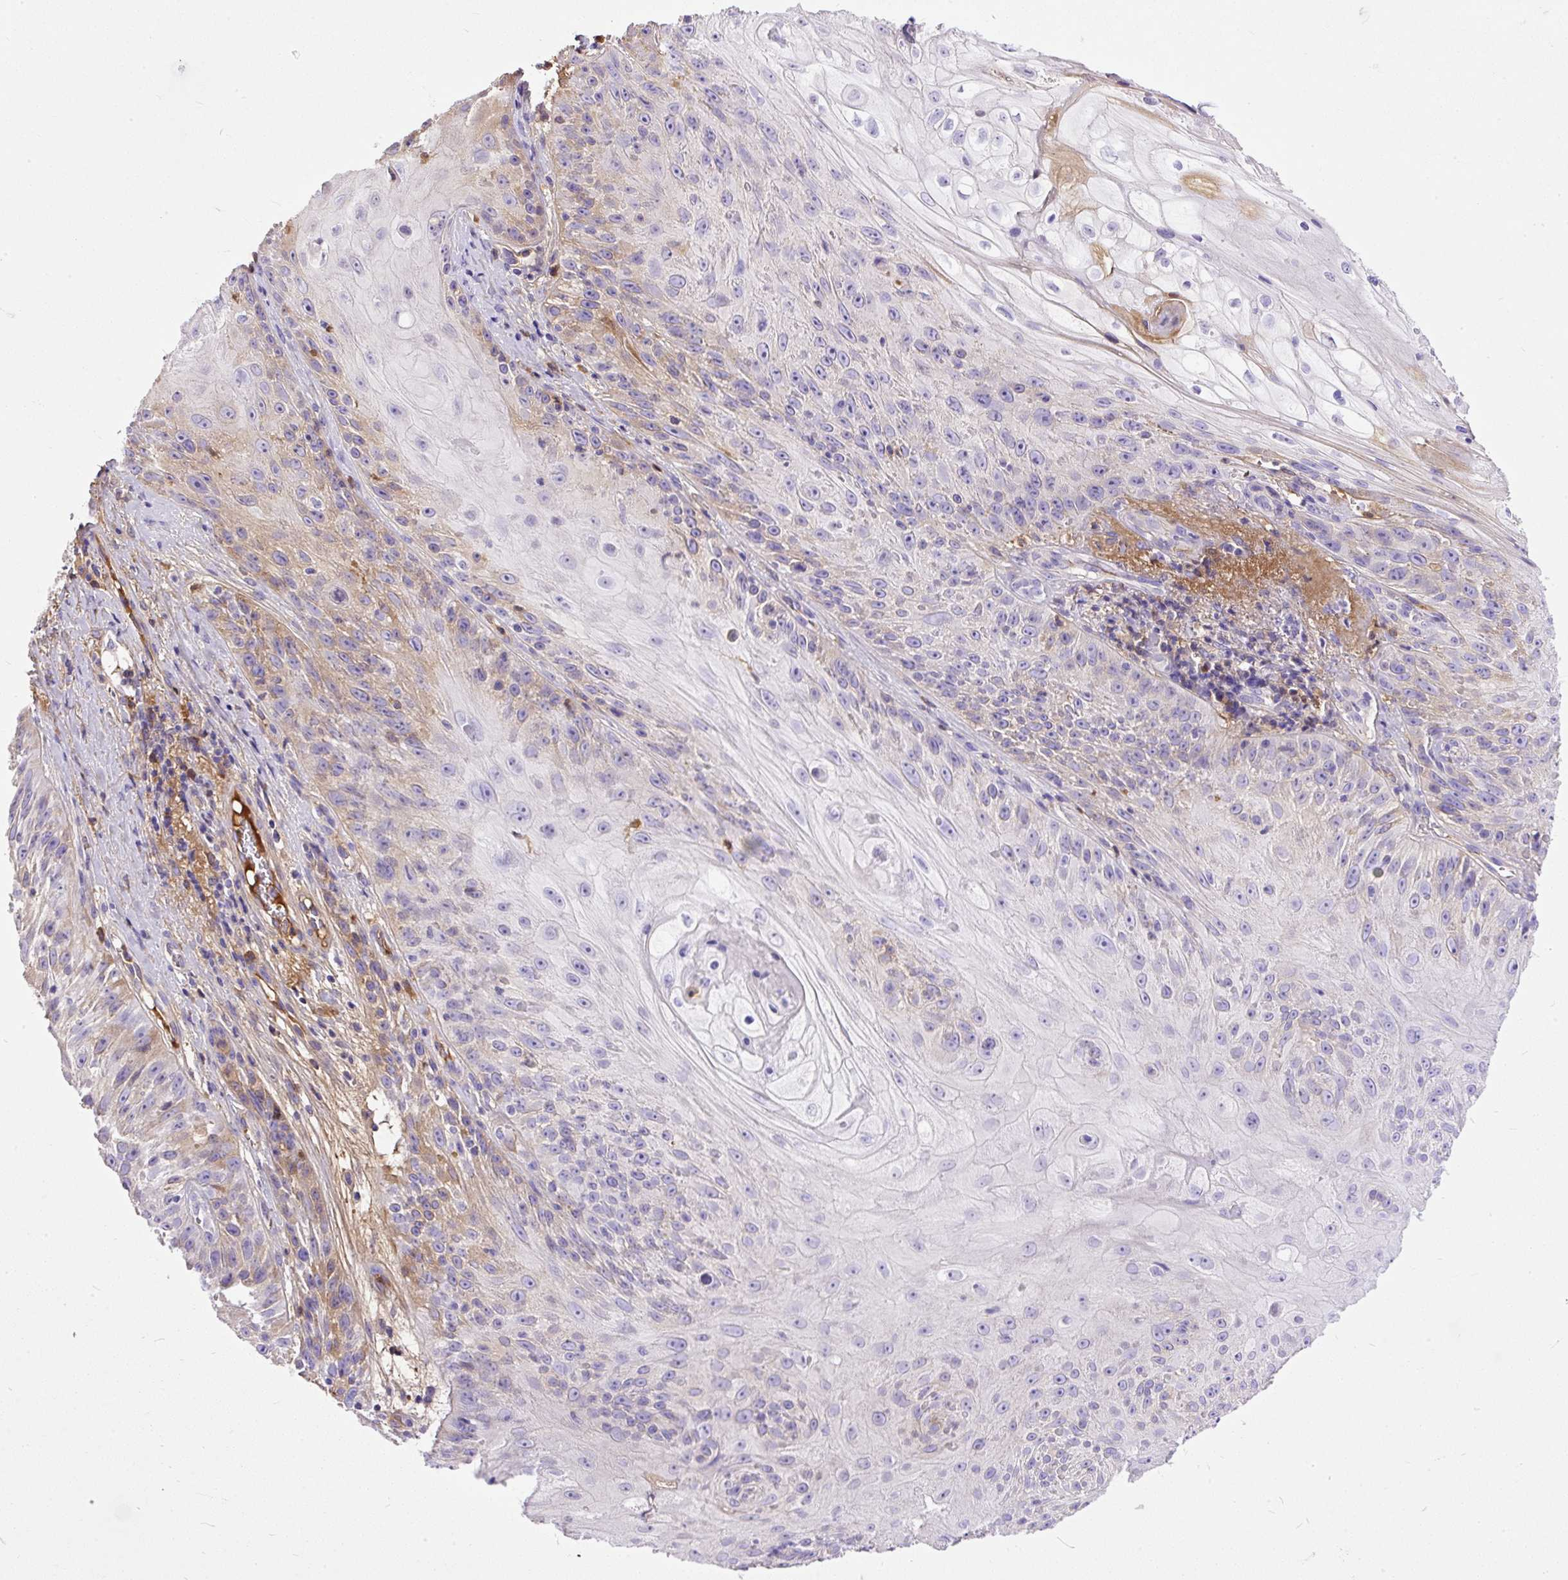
{"staining": {"intensity": "weak", "quantity": "<25%", "location": "cytoplasmic/membranous"}, "tissue": "skin cancer", "cell_type": "Tumor cells", "image_type": "cancer", "snomed": [{"axis": "morphology", "description": "Squamous cell carcinoma, NOS"}, {"axis": "topography", "description": "Skin"}, {"axis": "topography", "description": "Vulva"}], "caption": "Immunohistochemical staining of skin squamous cell carcinoma displays no significant expression in tumor cells.", "gene": "CLEC3B", "patient": {"sex": "female", "age": 76}}